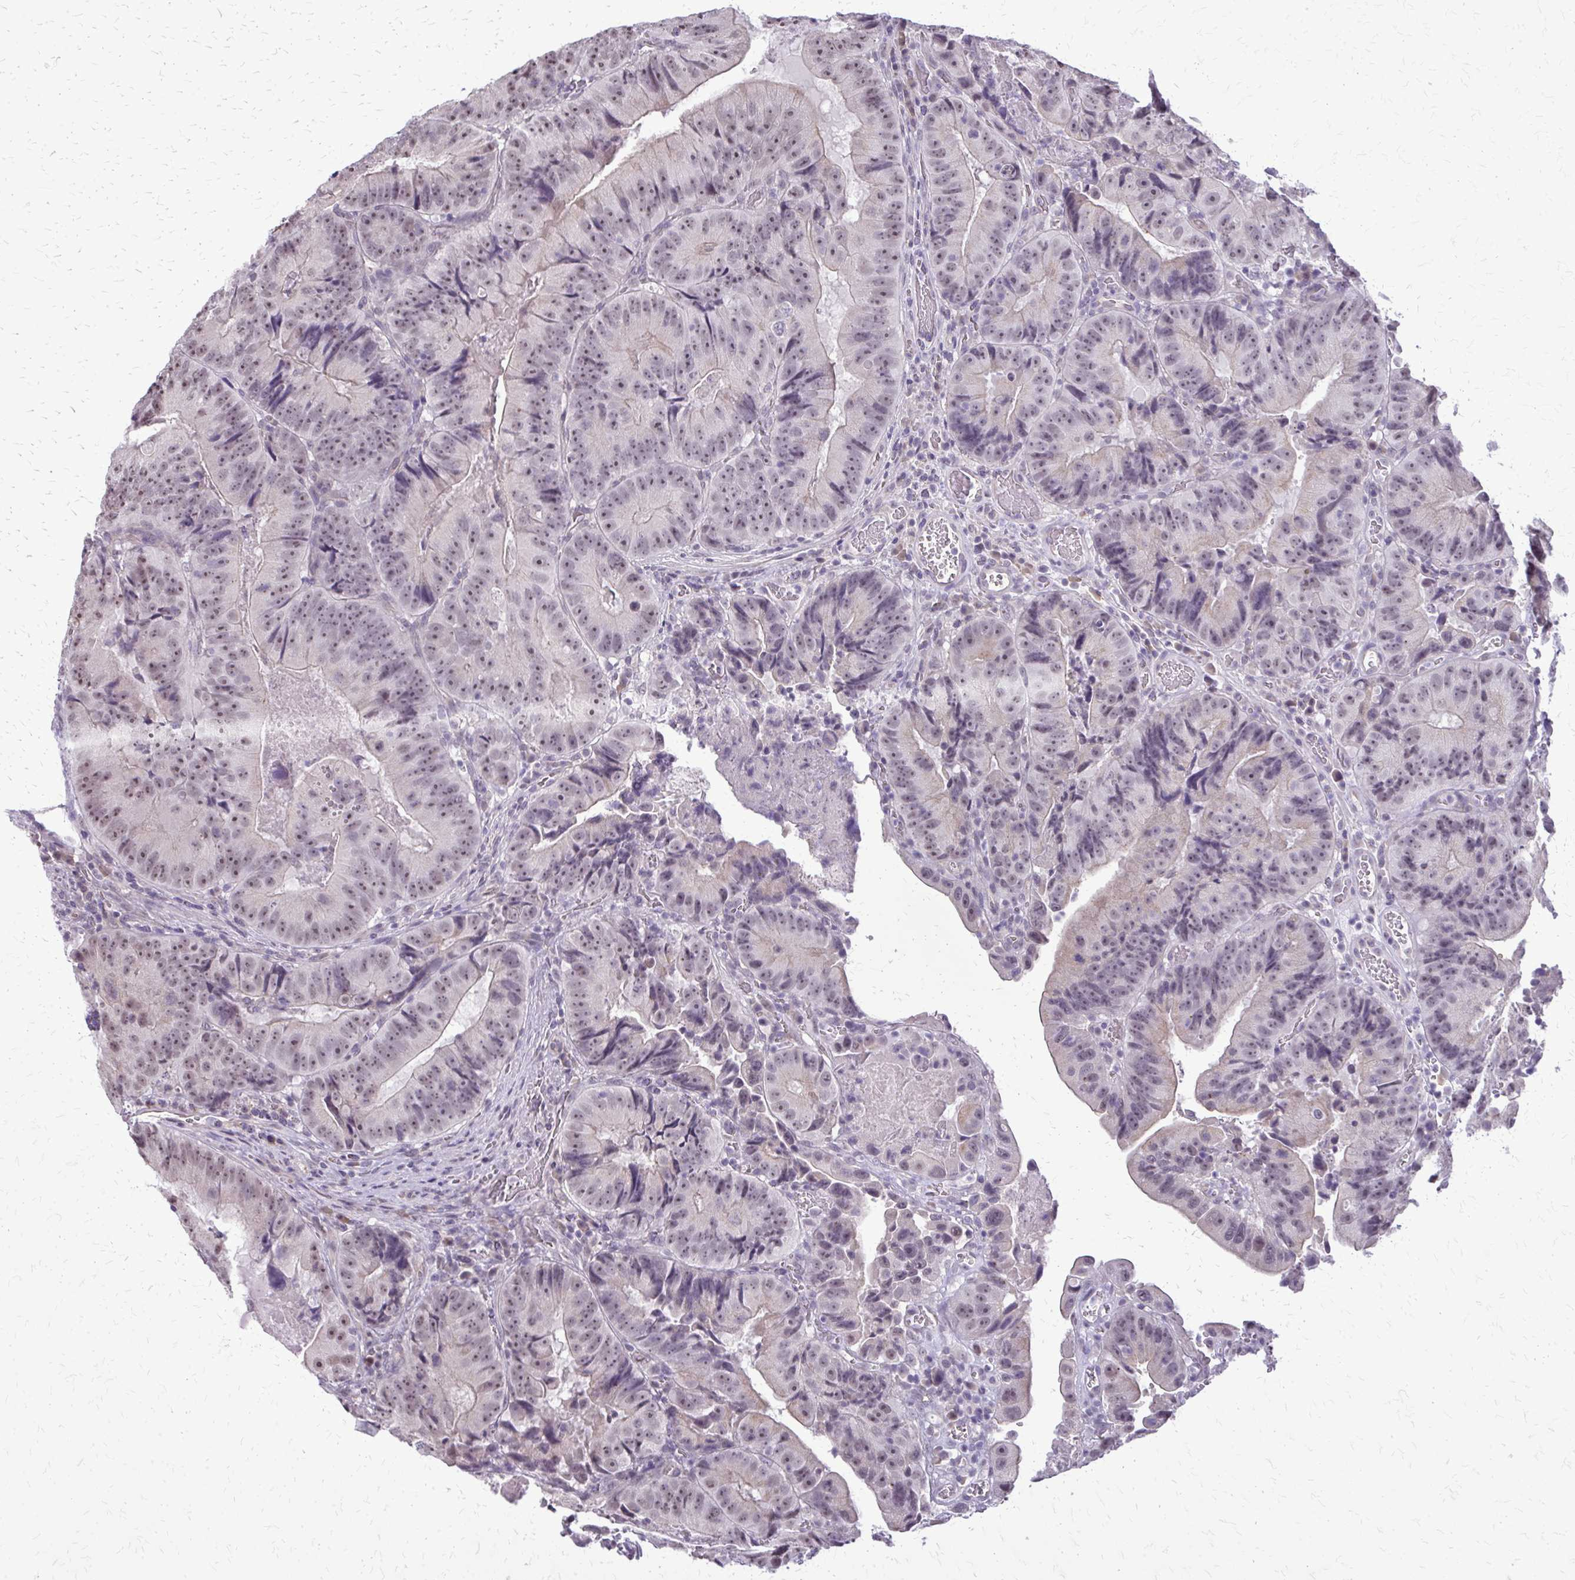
{"staining": {"intensity": "moderate", "quantity": "<25%", "location": "nuclear"}, "tissue": "colorectal cancer", "cell_type": "Tumor cells", "image_type": "cancer", "snomed": [{"axis": "morphology", "description": "Adenocarcinoma, NOS"}, {"axis": "topography", "description": "Colon"}], "caption": "This image shows immunohistochemistry (IHC) staining of colorectal adenocarcinoma, with low moderate nuclear positivity in about <25% of tumor cells.", "gene": "PLCB1", "patient": {"sex": "female", "age": 86}}